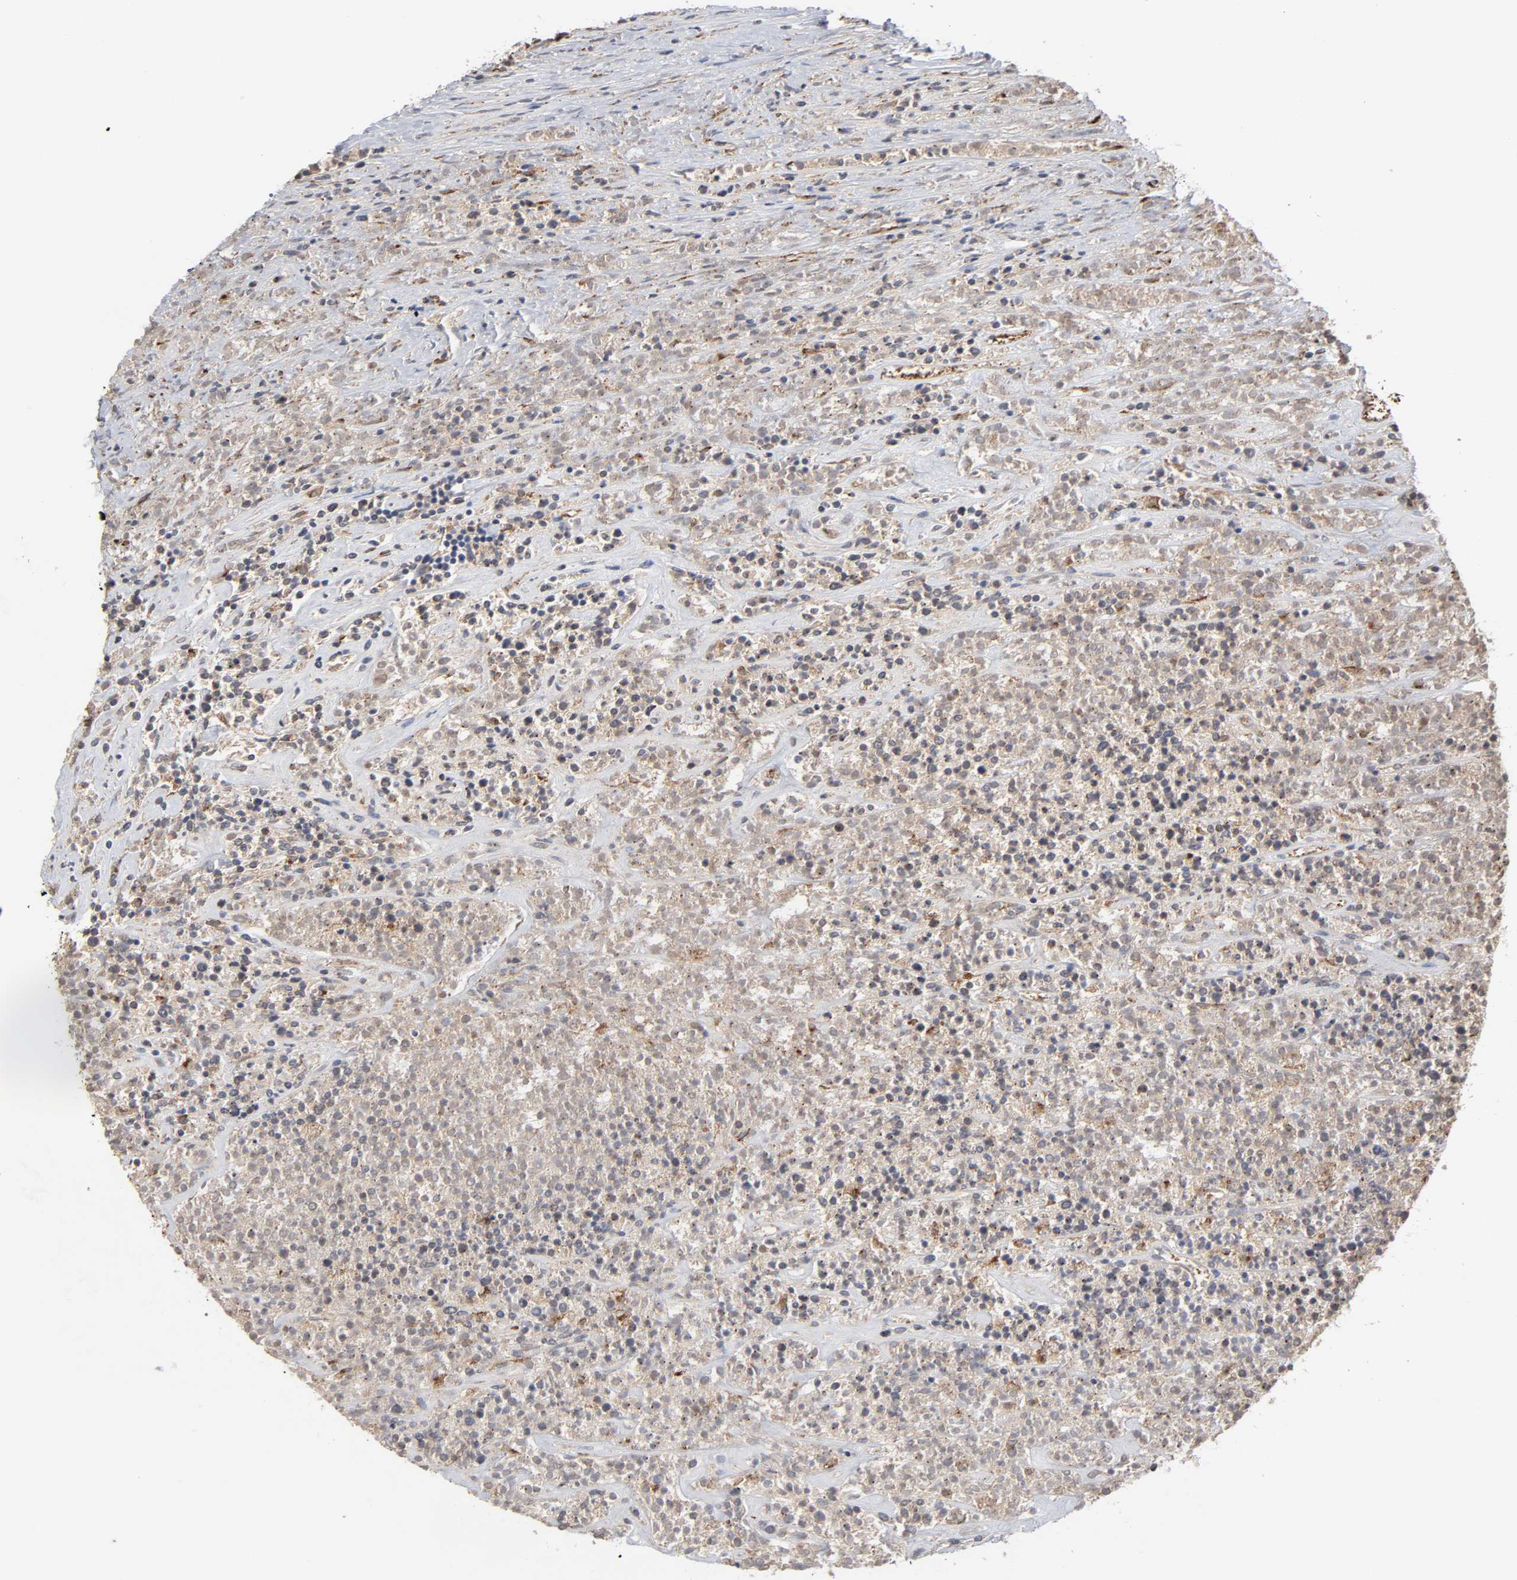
{"staining": {"intensity": "weak", "quantity": ">75%", "location": "cytoplasmic/membranous"}, "tissue": "lymphoma", "cell_type": "Tumor cells", "image_type": "cancer", "snomed": [{"axis": "morphology", "description": "Malignant lymphoma, non-Hodgkin's type, High grade"}, {"axis": "topography", "description": "Lymph node"}], "caption": "Protein staining shows weak cytoplasmic/membranous expression in approximately >75% of tumor cells in high-grade malignant lymphoma, non-Hodgkin's type.", "gene": "GNPTG", "patient": {"sex": "female", "age": 73}}